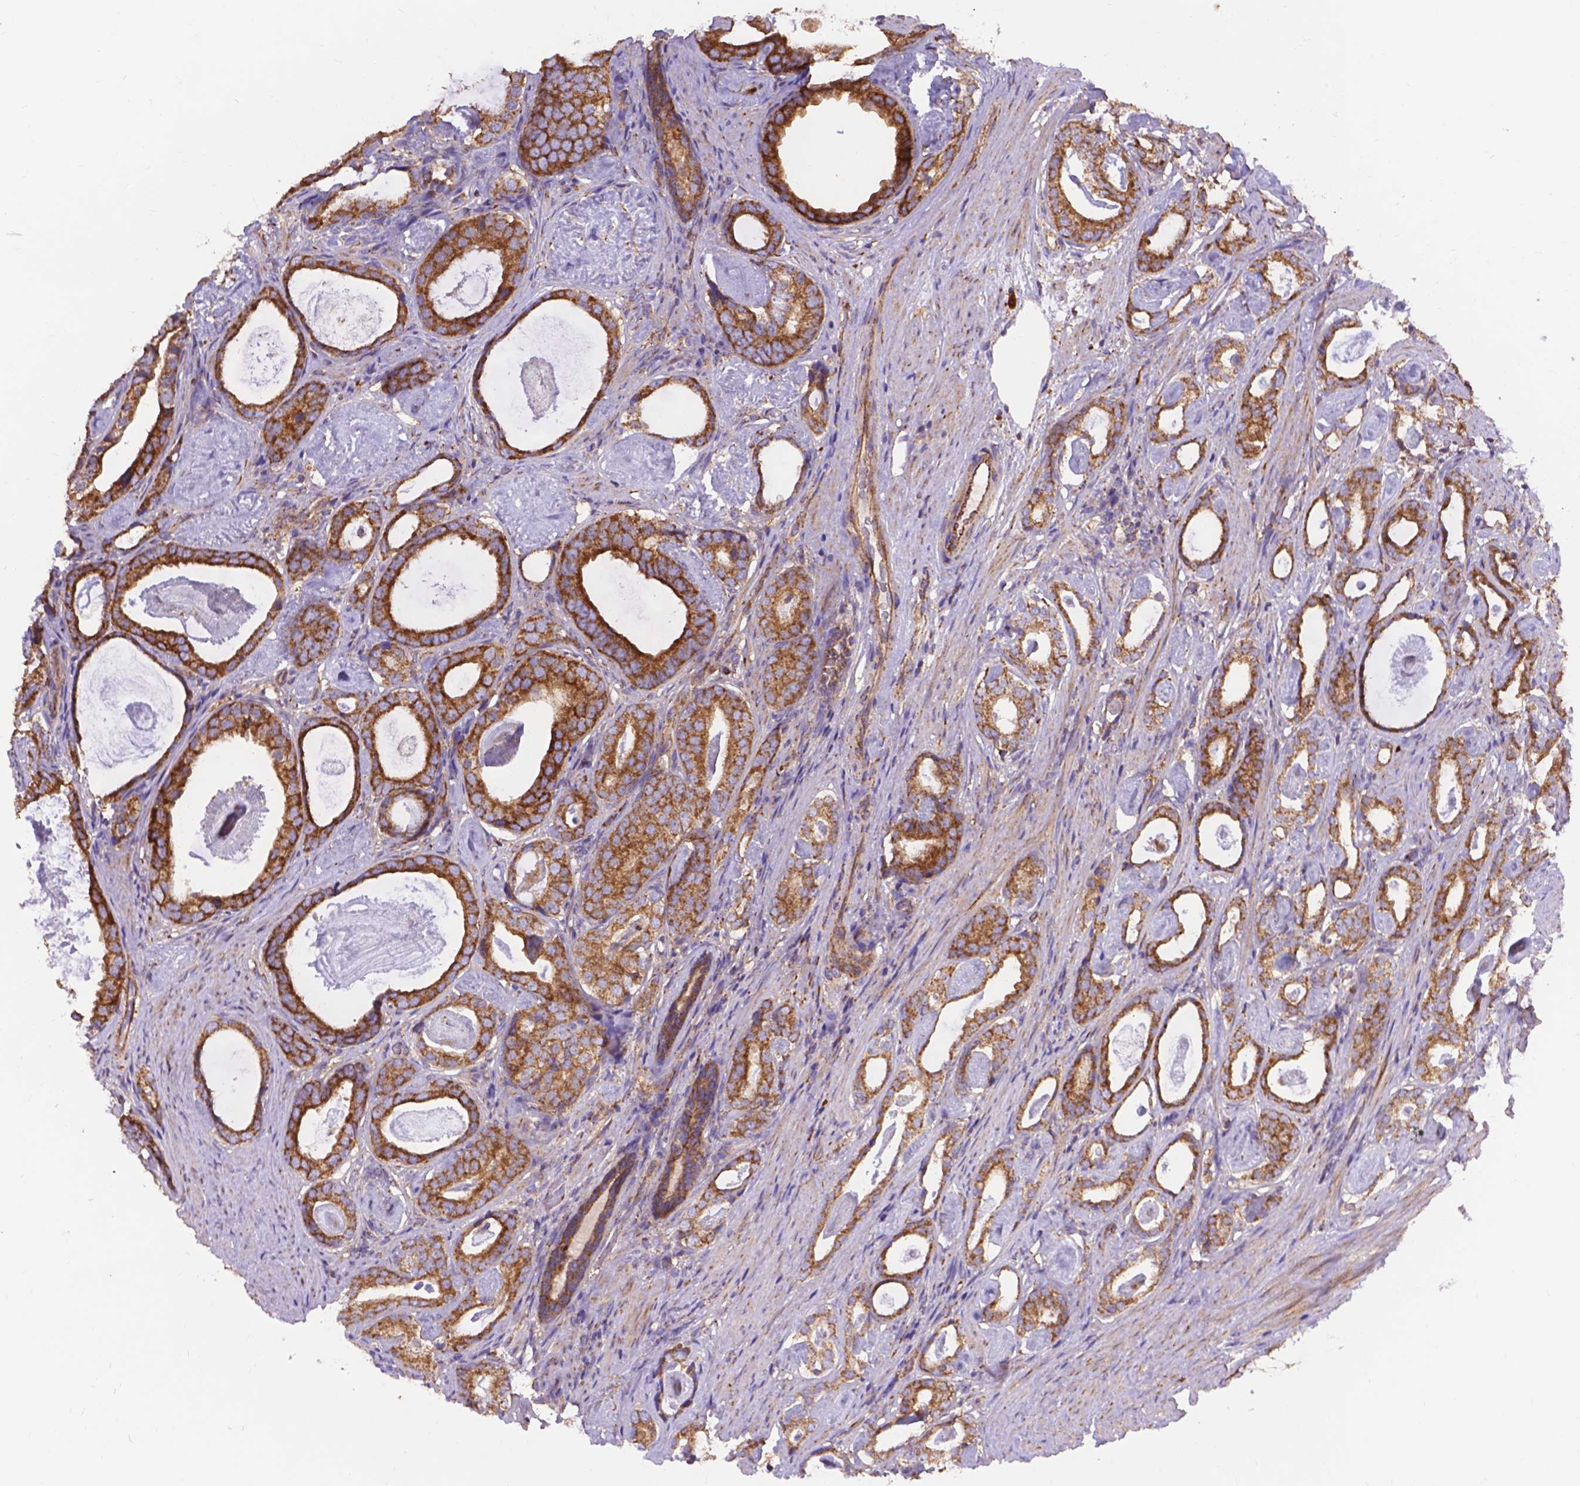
{"staining": {"intensity": "moderate", "quantity": ">75%", "location": "cytoplasmic/membranous"}, "tissue": "prostate cancer", "cell_type": "Tumor cells", "image_type": "cancer", "snomed": [{"axis": "morphology", "description": "Adenocarcinoma, Low grade"}, {"axis": "topography", "description": "Prostate and seminal vesicle, NOS"}], "caption": "Brown immunohistochemical staining in human prostate adenocarcinoma (low-grade) shows moderate cytoplasmic/membranous staining in about >75% of tumor cells.", "gene": "AK3", "patient": {"sex": "male", "age": 71}}